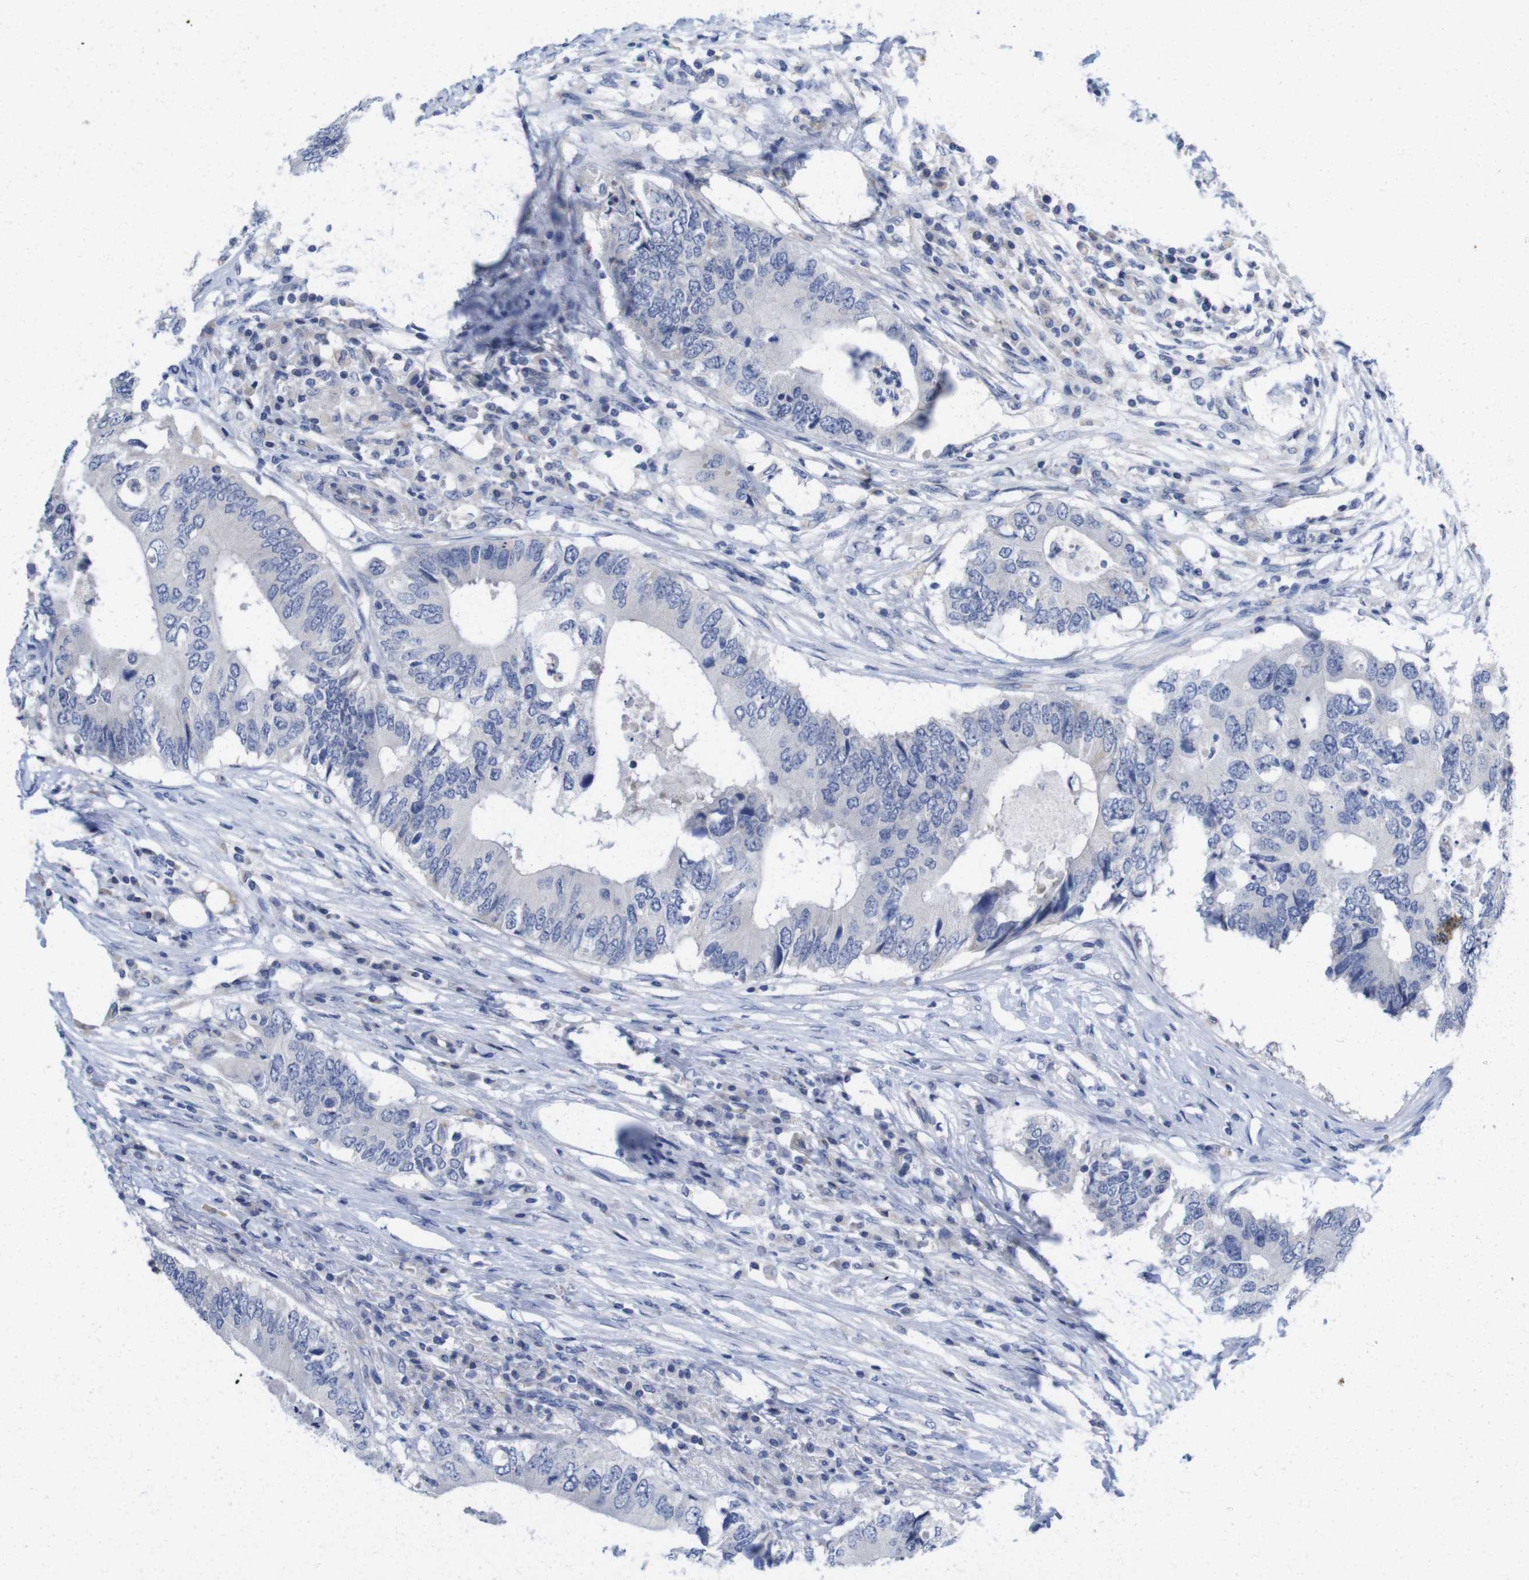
{"staining": {"intensity": "negative", "quantity": "none", "location": "none"}, "tissue": "colorectal cancer", "cell_type": "Tumor cells", "image_type": "cancer", "snomed": [{"axis": "morphology", "description": "Adenocarcinoma, NOS"}, {"axis": "topography", "description": "Colon"}], "caption": "Tumor cells are negative for protein expression in human colorectal cancer. (DAB (3,3'-diaminobenzidine) immunohistochemistry (IHC) visualized using brightfield microscopy, high magnification).", "gene": "TNNI3", "patient": {"sex": "male", "age": 71}}